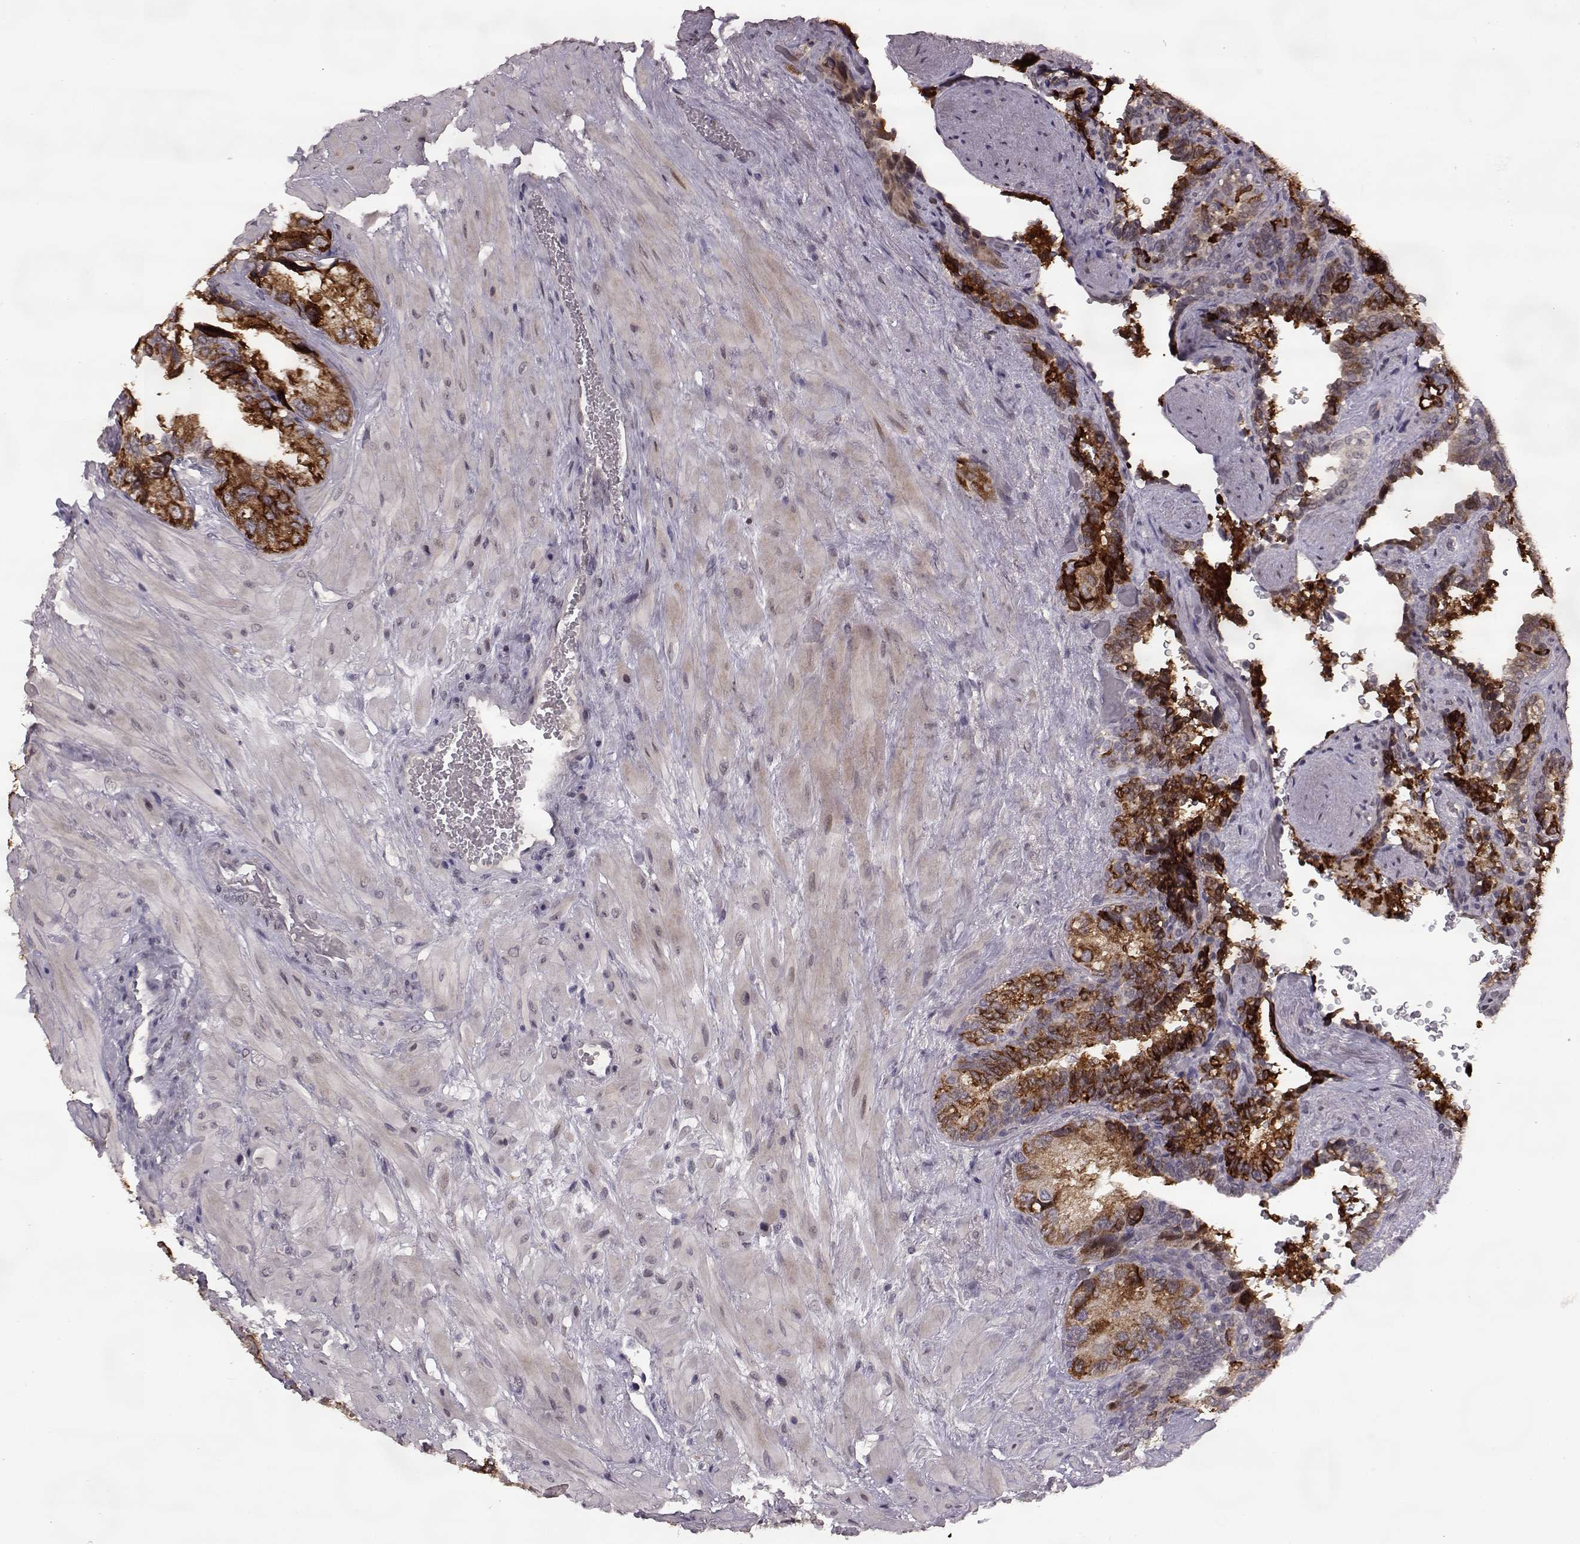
{"staining": {"intensity": "strong", "quantity": ">75%", "location": "cytoplasmic/membranous"}, "tissue": "seminal vesicle", "cell_type": "Glandular cells", "image_type": "normal", "snomed": [{"axis": "morphology", "description": "Normal tissue, NOS"}, {"axis": "topography", "description": "Seminal veicle"}], "caption": "Immunohistochemistry (DAB (3,3'-diaminobenzidine)) staining of unremarkable seminal vesicle shows strong cytoplasmic/membranous protein expression in about >75% of glandular cells.", "gene": "ELOVL5", "patient": {"sex": "male", "age": 69}}